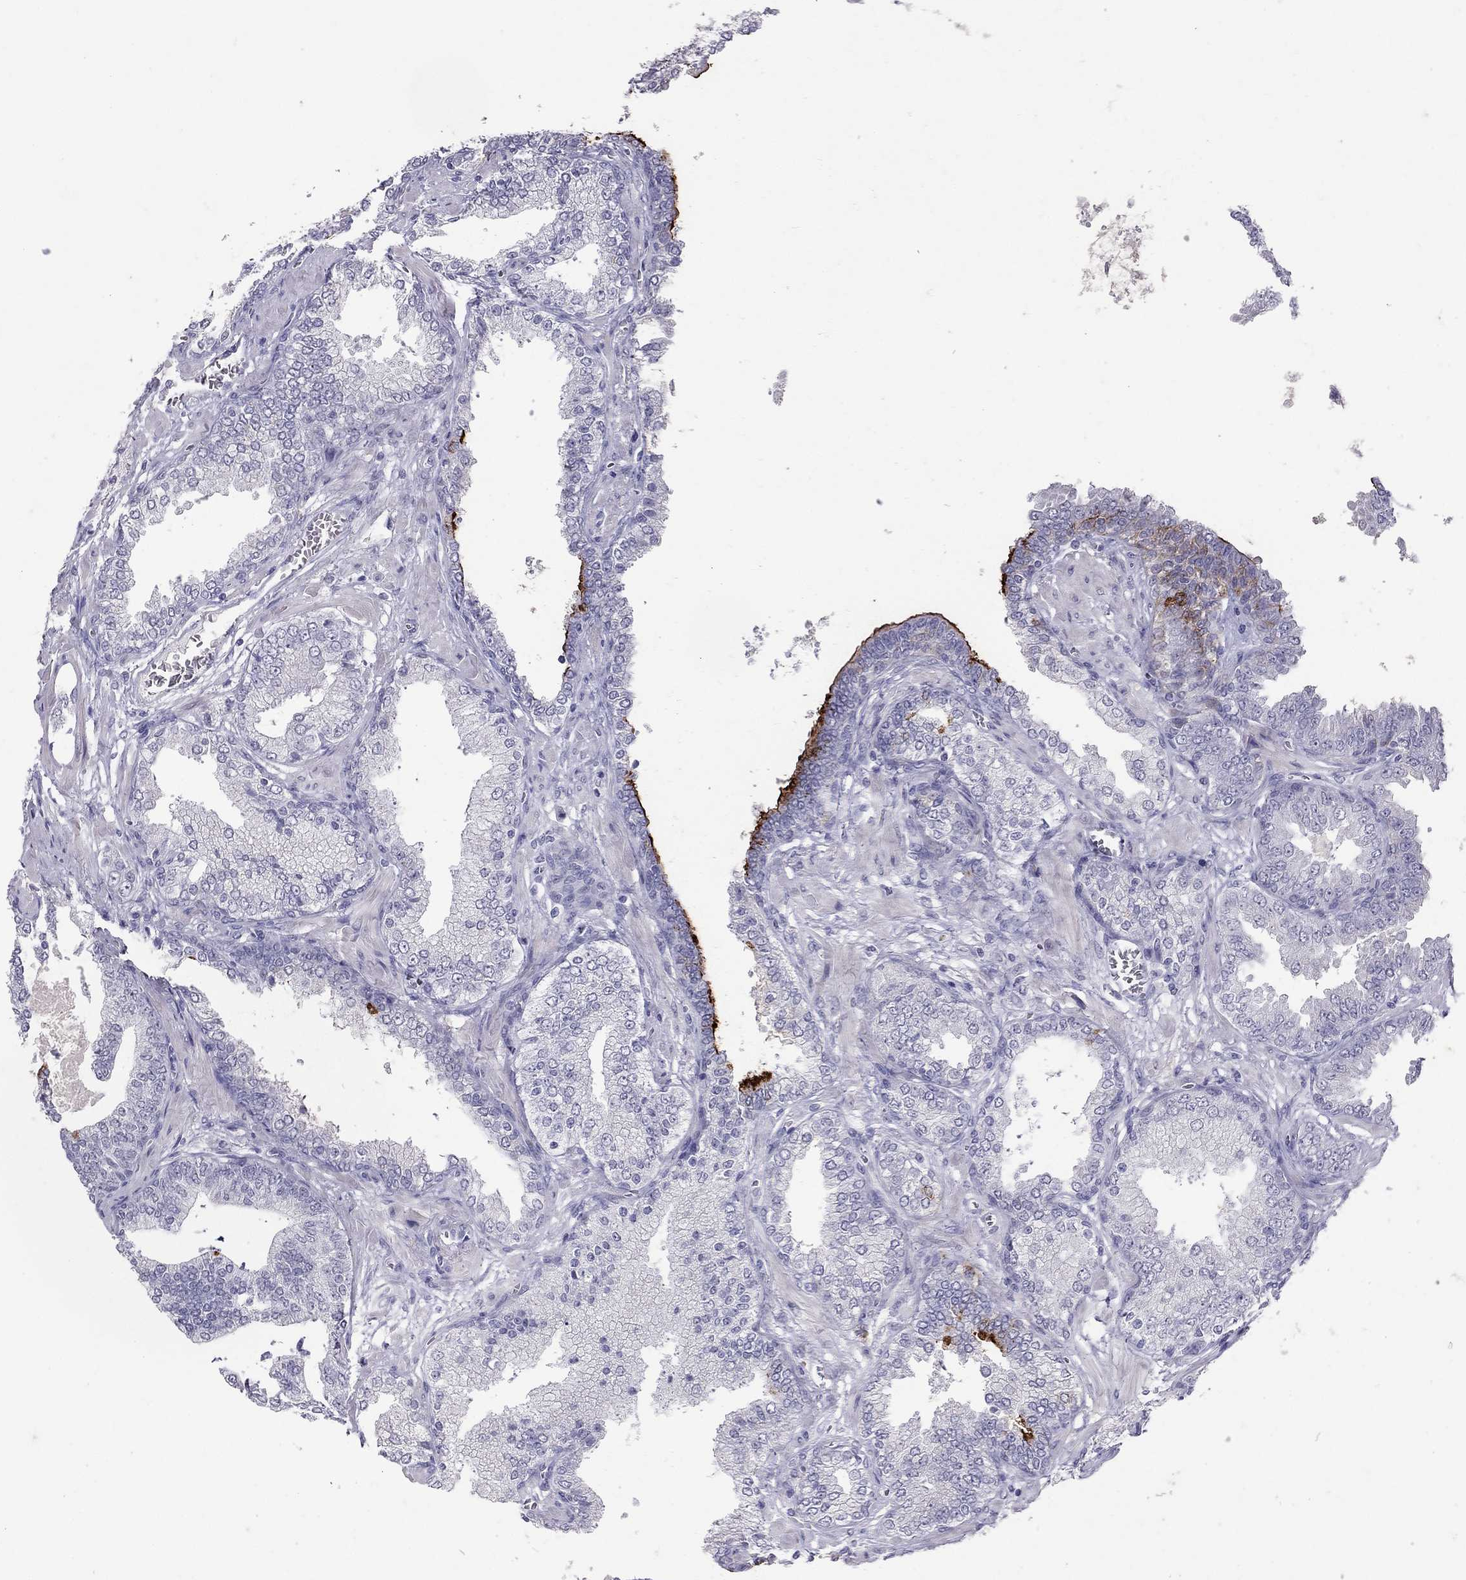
{"staining": {"intensity": "strong", "quantity": "<25%", "location": "cytoplasmic/membranous"}, "tissue": "prostate cancer", "cell_type": "Tumor cells", "image_type": "cancer", "snomed": [{"axis": "morphology", "description": "Adenocarcinoma, NOS"}, {"axis": "topography", "description": "Prostate"}], "caption": "Strong cytoplasmic/membranous protein positivity is appreciated in approximately <25% of tumor cells in prostate cancer.", "gene": "MUC16", "patient": {"sex": "male", "age": 64}}